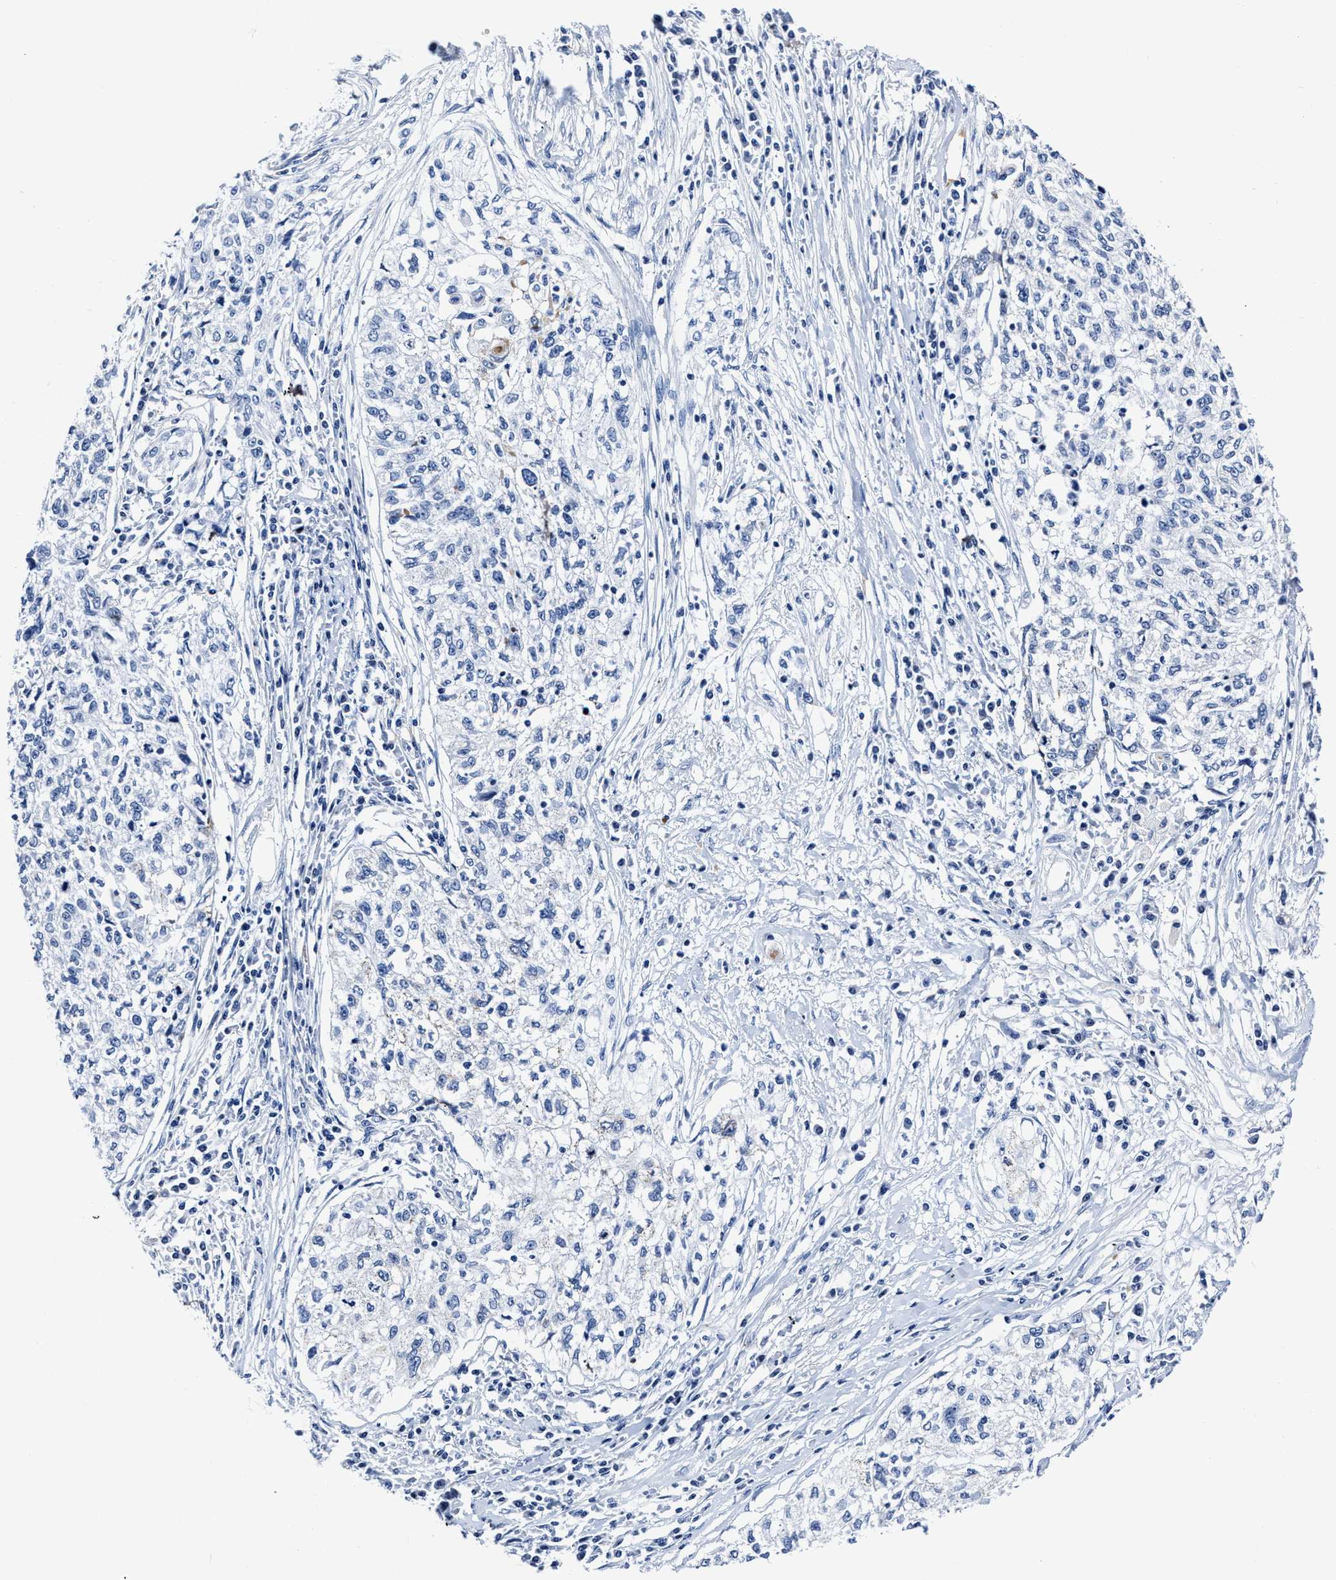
{"staining": {"intensity": "negative", "quantity": "none", "location": "none"}, "tissue": "cervical cancer", "cell_type": "Tumor cells", "image_type": "cancer", "snomed": [{"axis": "morphology", "description": "Squamous cell carcinoma, NOS"}, {"axis": "topography", "description": "Cervix"}], "caption": "Tumor cells are negative for brown protein staining in squamous cell carcinoma (cervical). (DAB immunohistochemistry, high magnification).", "gene": "KCNMB3", "patient": {"sex": "female", "age": 57}}